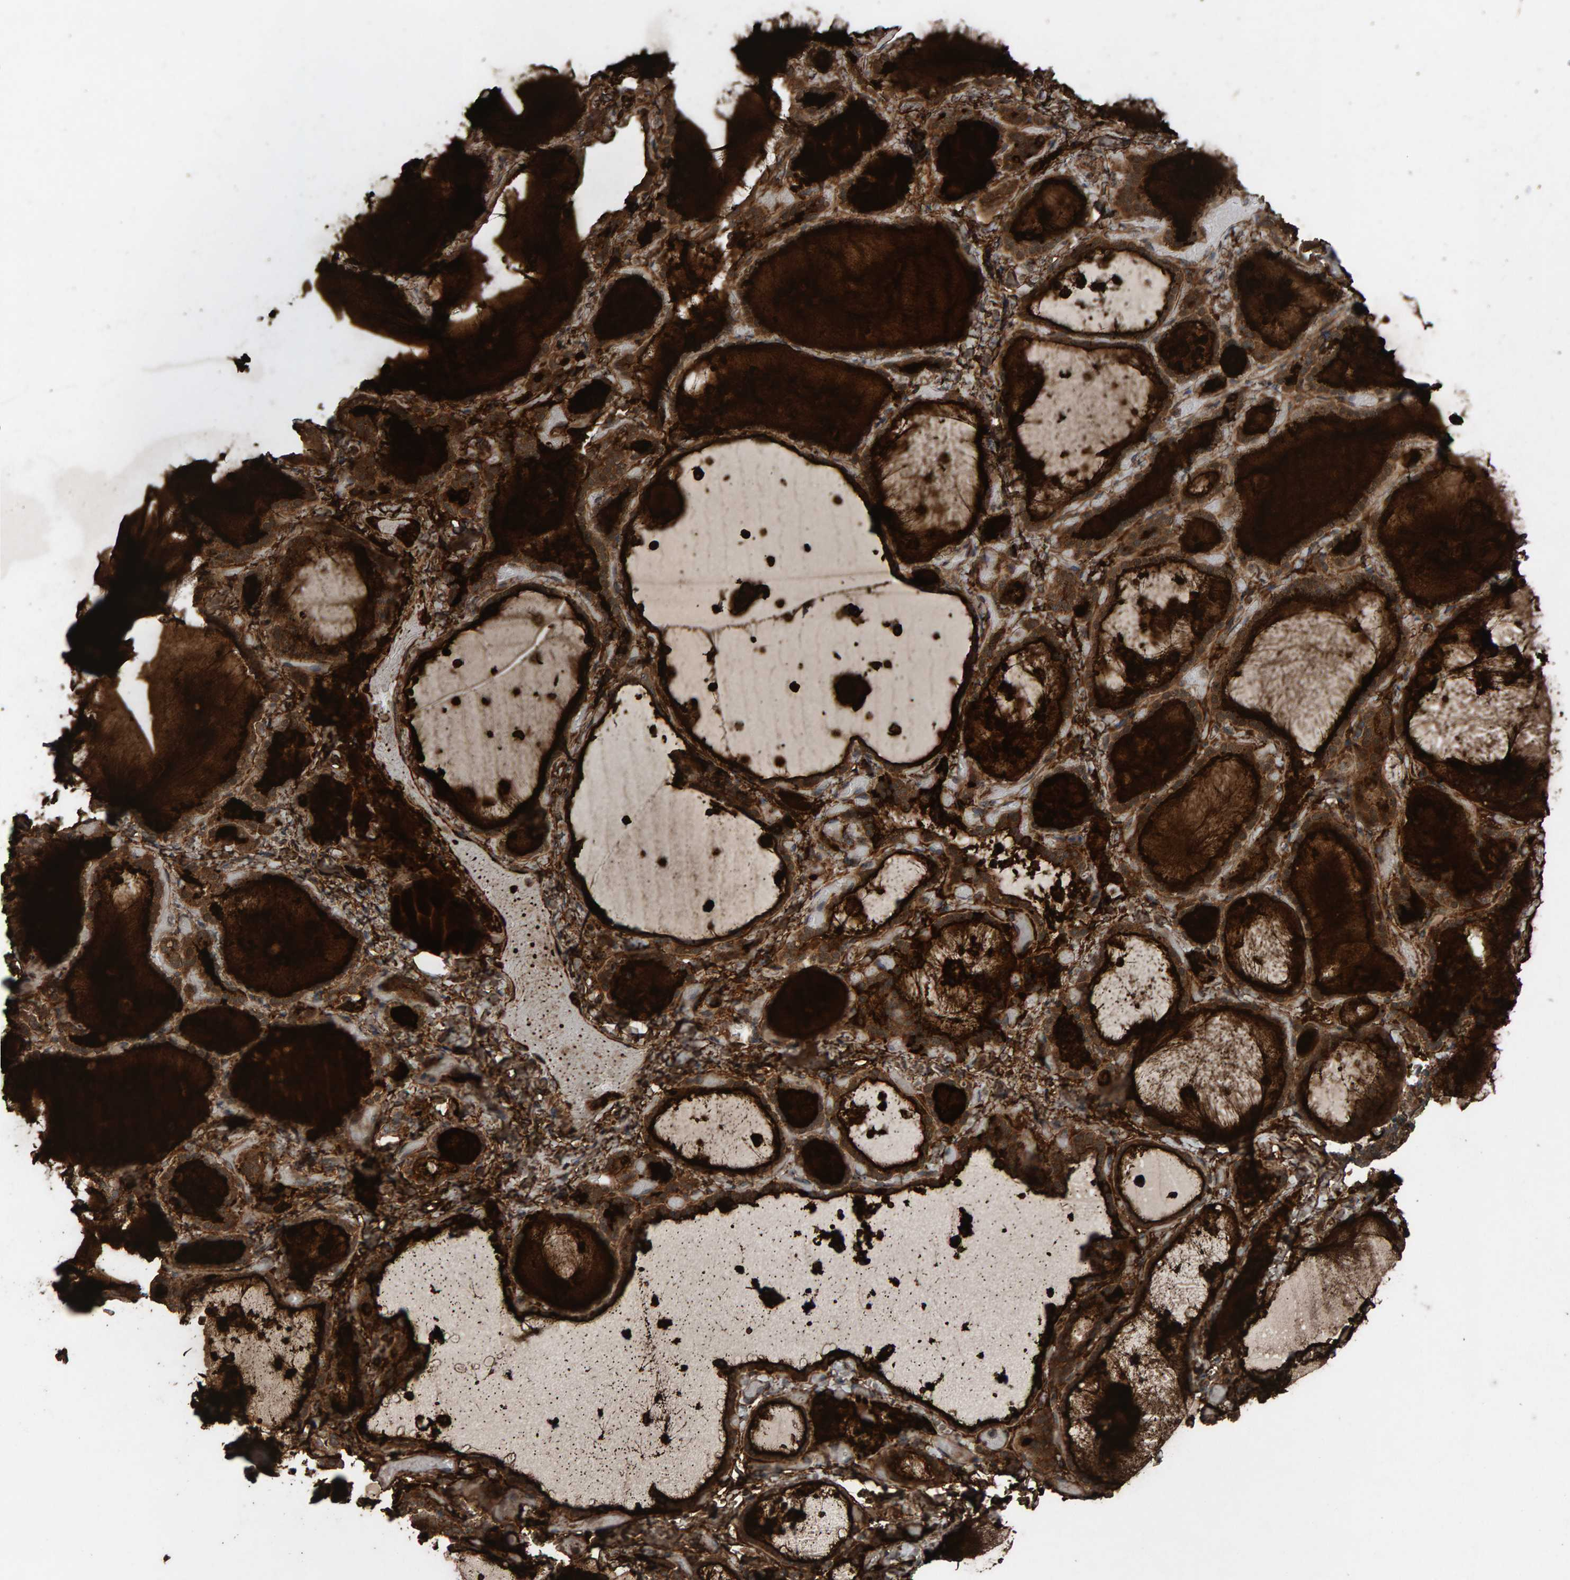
{"staining": {"intensity": "strong", "quantity": ">75%", "location": "cytoplasmic/membranous"}, "tissue": "thyroid gland", "cell_type": "Glandular cells", "image_type": "normal", "snomed": [{"axis": "morphology", "description": "Normal tissue, NOS"}, {"axis": "topography", "description": "Thyroid gland"}], "caption": "Protein expression analysis of unremarkable thyroid gland exhibits strong cytoplasmic/membranous expression in about >75% of glandular cells.", "gene": "DUS1L", "patient": {"sex": "female", "age": 44}}